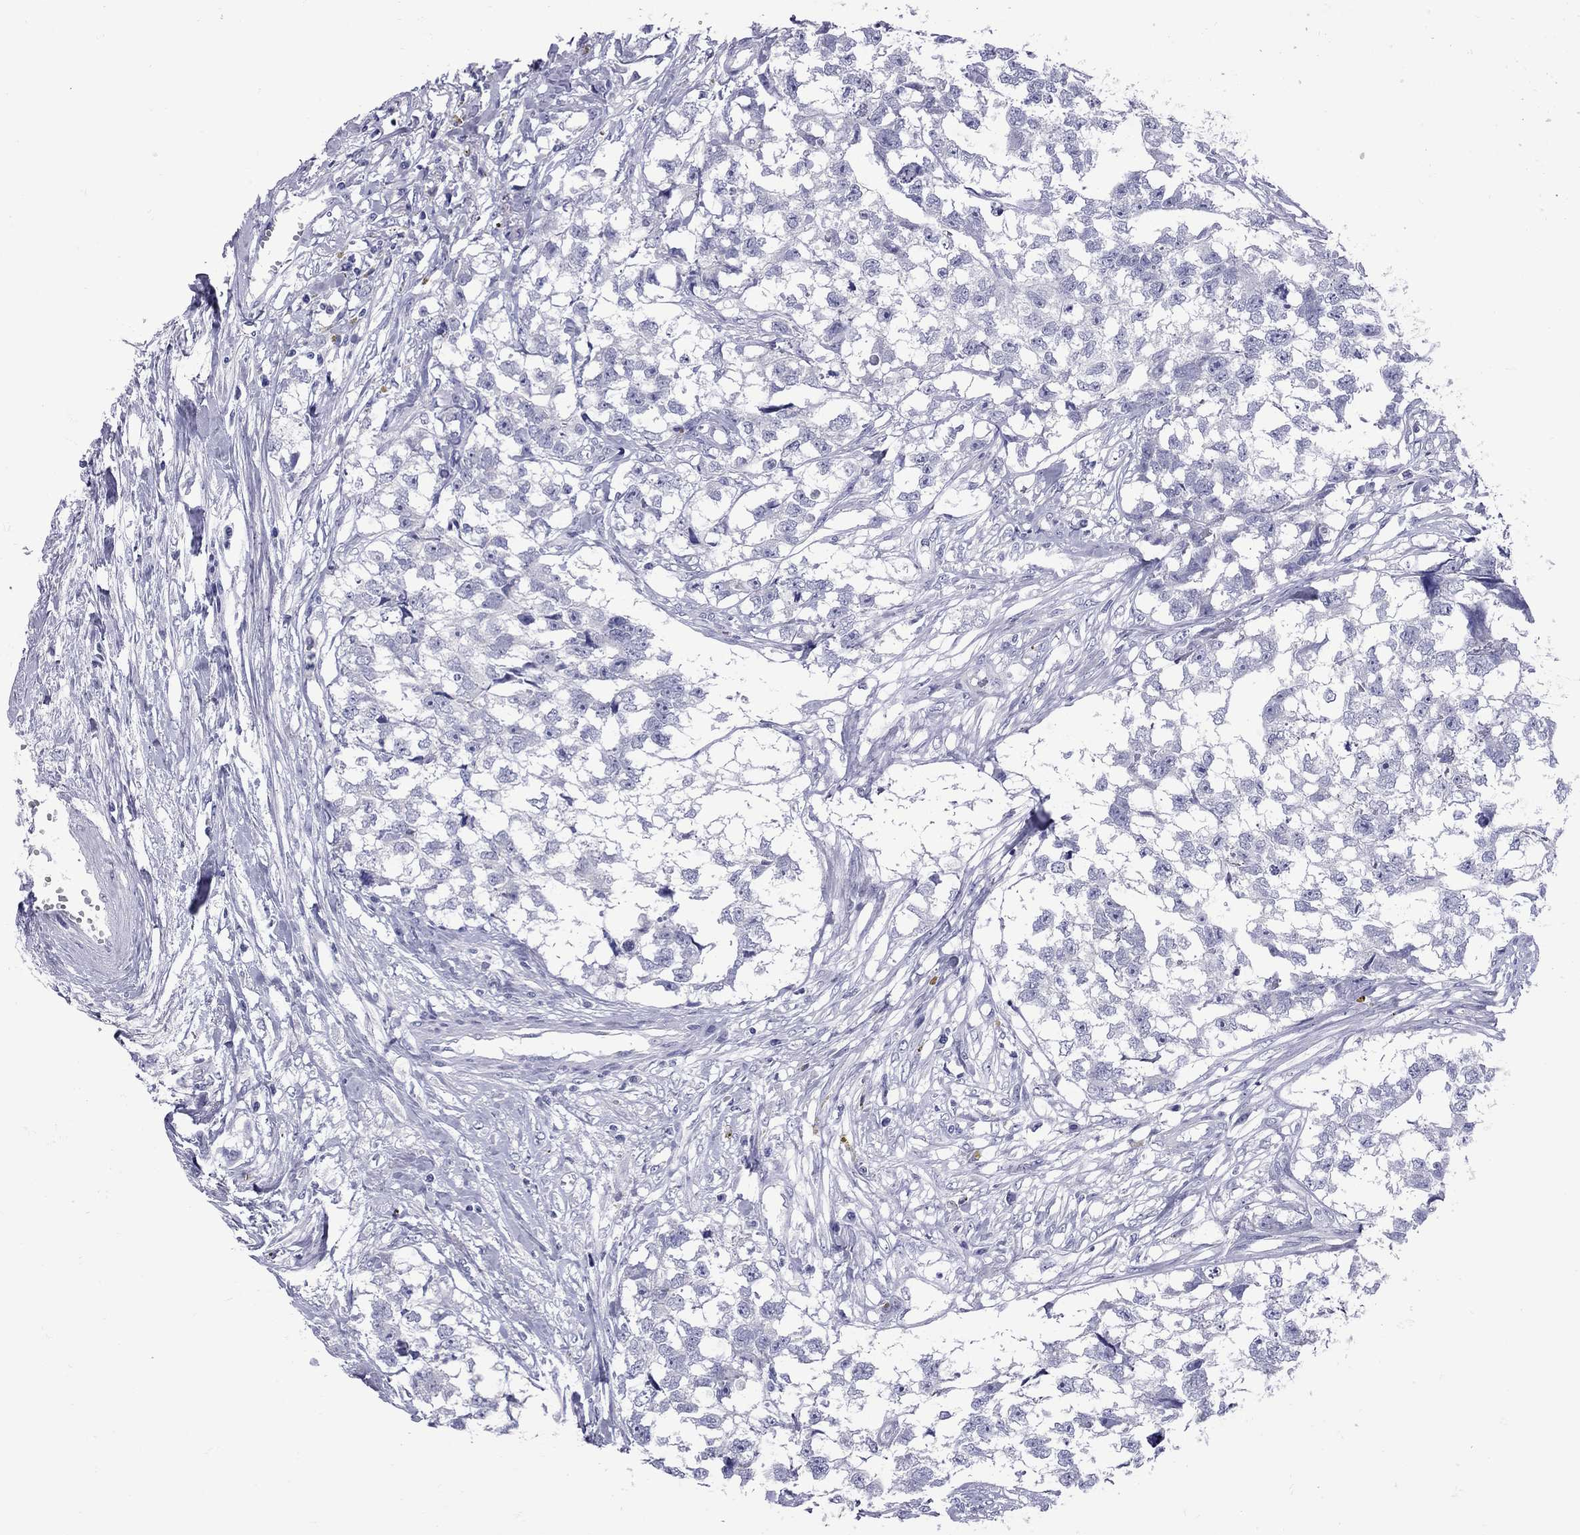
{"staining": {"intensity": "negative", "quantity": "none", "location": "none"}, "tissue": "testis cancer", "cell_type": "Tumor cells", "image_type": "cancer", "snomed": [{"axis": "morphology", "description": "Carcinoma, Embryonal, NOS"}, {"axis": "morphology", "description": "Teratoma, malignant, NOS"}, {"axis": "topography", "description": "Testis"}], "caption": "High power microscopy photomicrograph of an IHC micrograph of testis embryonal carcinoma, revealing no significant positivity in tumor cells.", "gene": "EPPIN", "patient": {"sex": "male", "age": 44}}